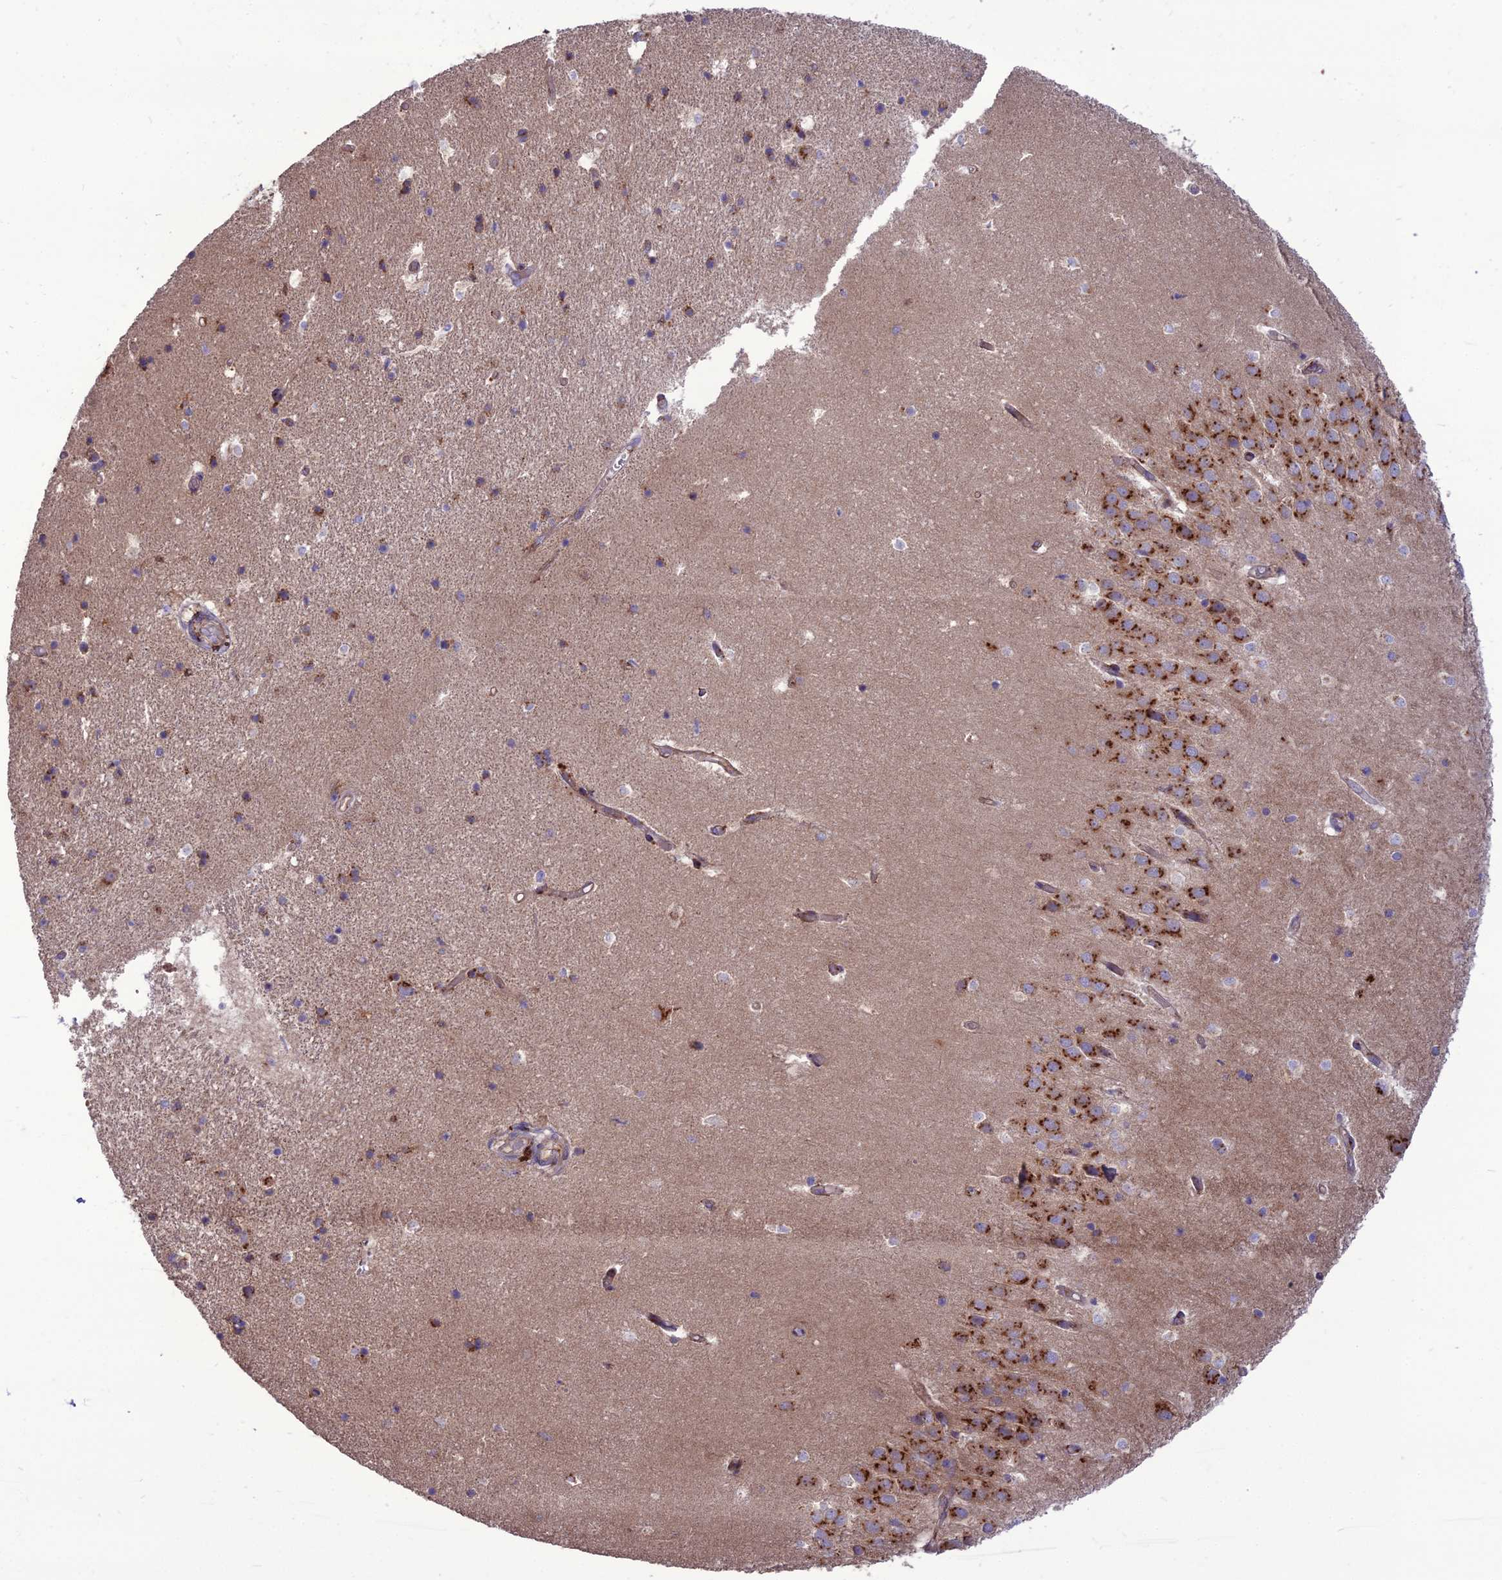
{"staining": {"intensity": "negative", "quantity": "none", "location": "none"}, "tissue": "hippocampus", "cell_type": "Glial cells", "image_type": "normal", "snomed": [{"axis": "morphology", "description": "Normal tissue, NOS"}, {"axis": "topography", "description": "Hippocampus"}], "caption": "This micrograph is of normal hippocampus stained with immunohistochemistry to label a protein in brown with the nuclei are counter-stained blue. There is no staining in glial cells. (Brightfield microscopy of DAB (3,3'-diaminobenzidine) immunohistochemistry (IHC) at high magnification).", "gene": "SPRYD7", "patient": {"sex": "female", "age": 52}}